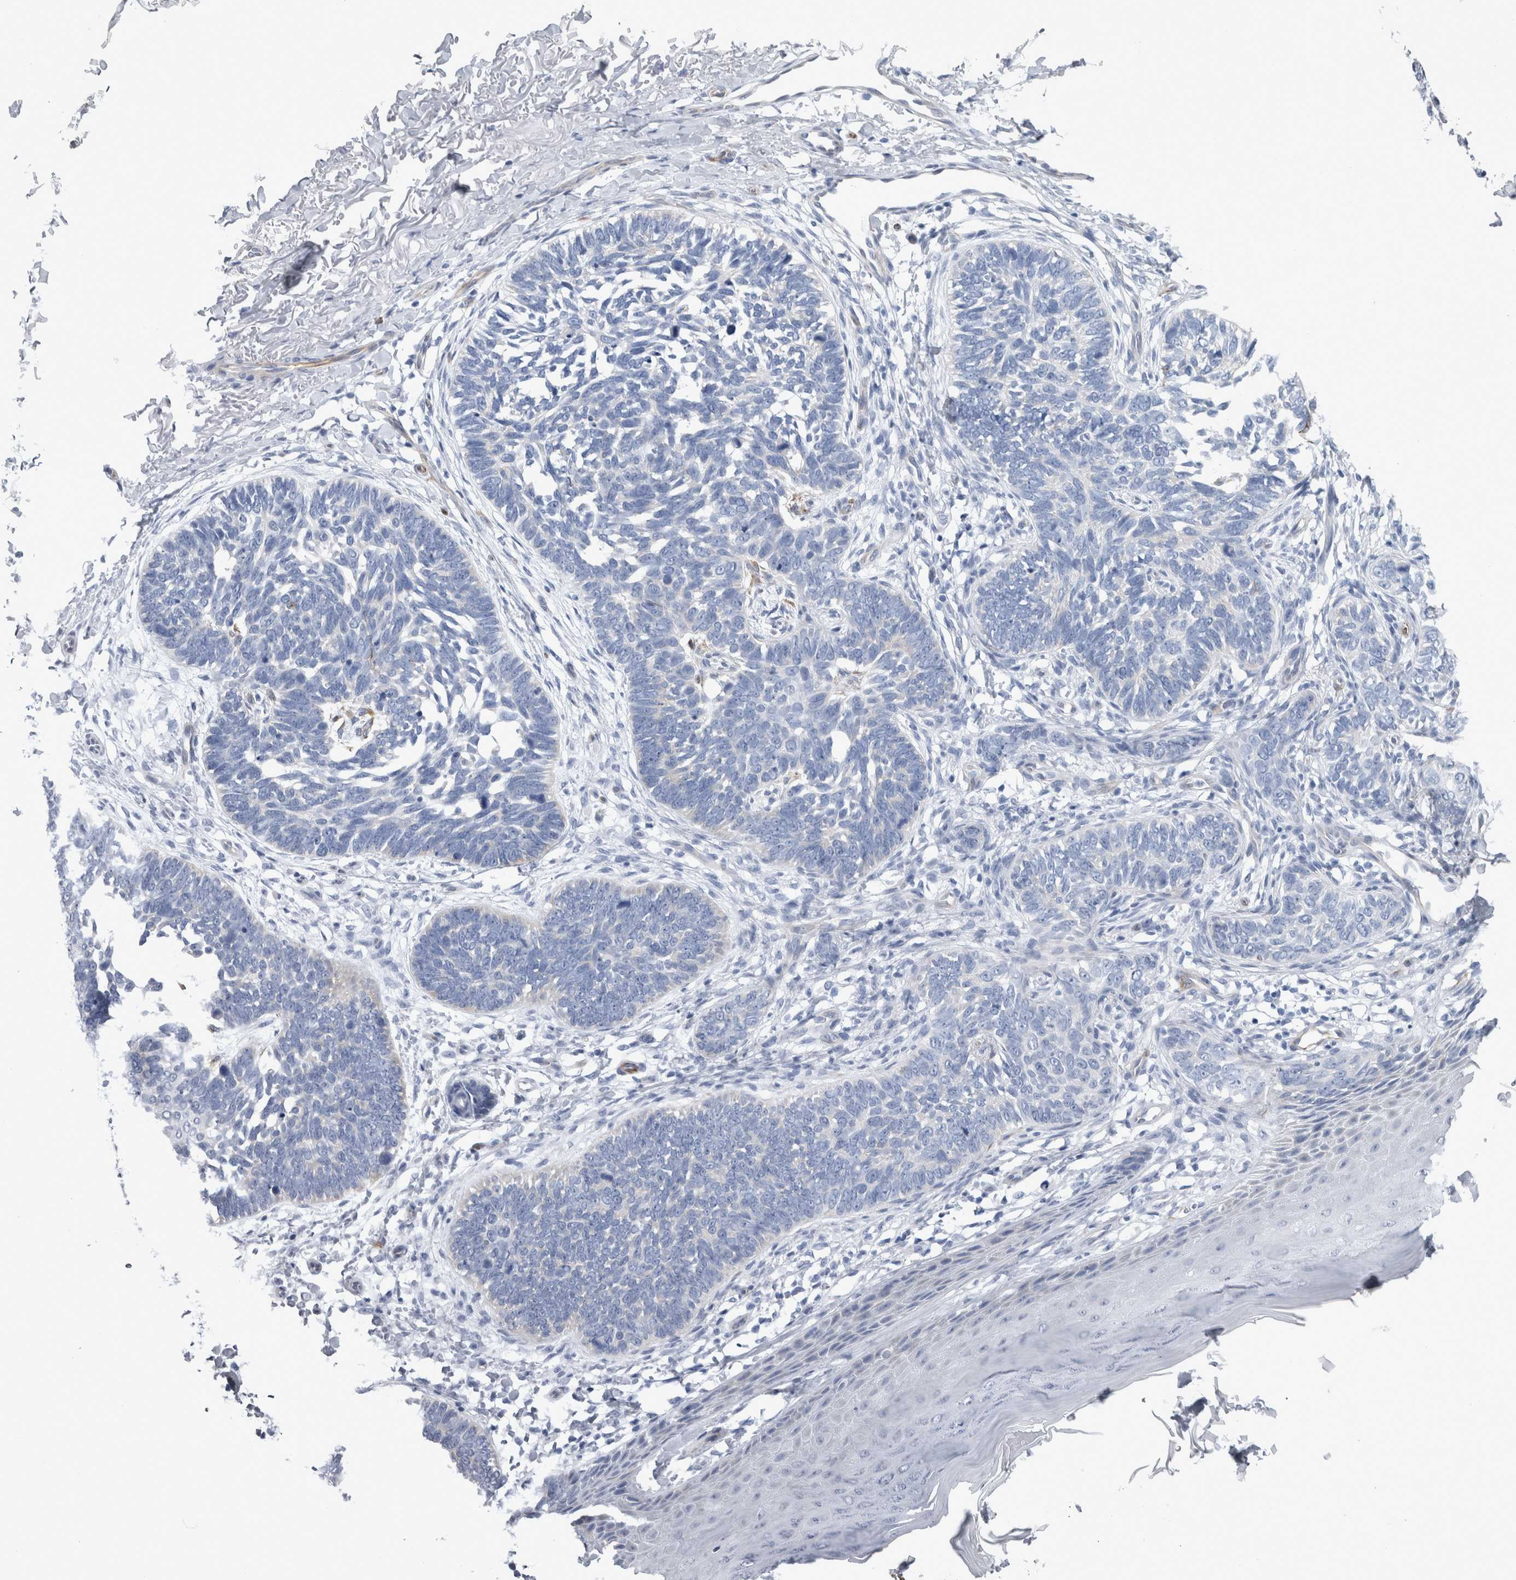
{"staining": {"intensity": "negative", "quantity": "none", "location": "none"}, "tissue": "skin cancer", "cell_type": "Tumor cells", "image_type": "cancer", "snomed": [{"axis": "morphology", "description": "Normal tissue, NOS"}, {"axis": "morphology", "description": "Basal cell carcinoma"}, {"axis": "topography", "description": "Skin"}], "caption": "This is an immunohistochemistry micrograph of human skin cancer. There is no positivity in tumor cells.", "gene": "VWDE", "patient": {"sex": "male", "age": 77}}